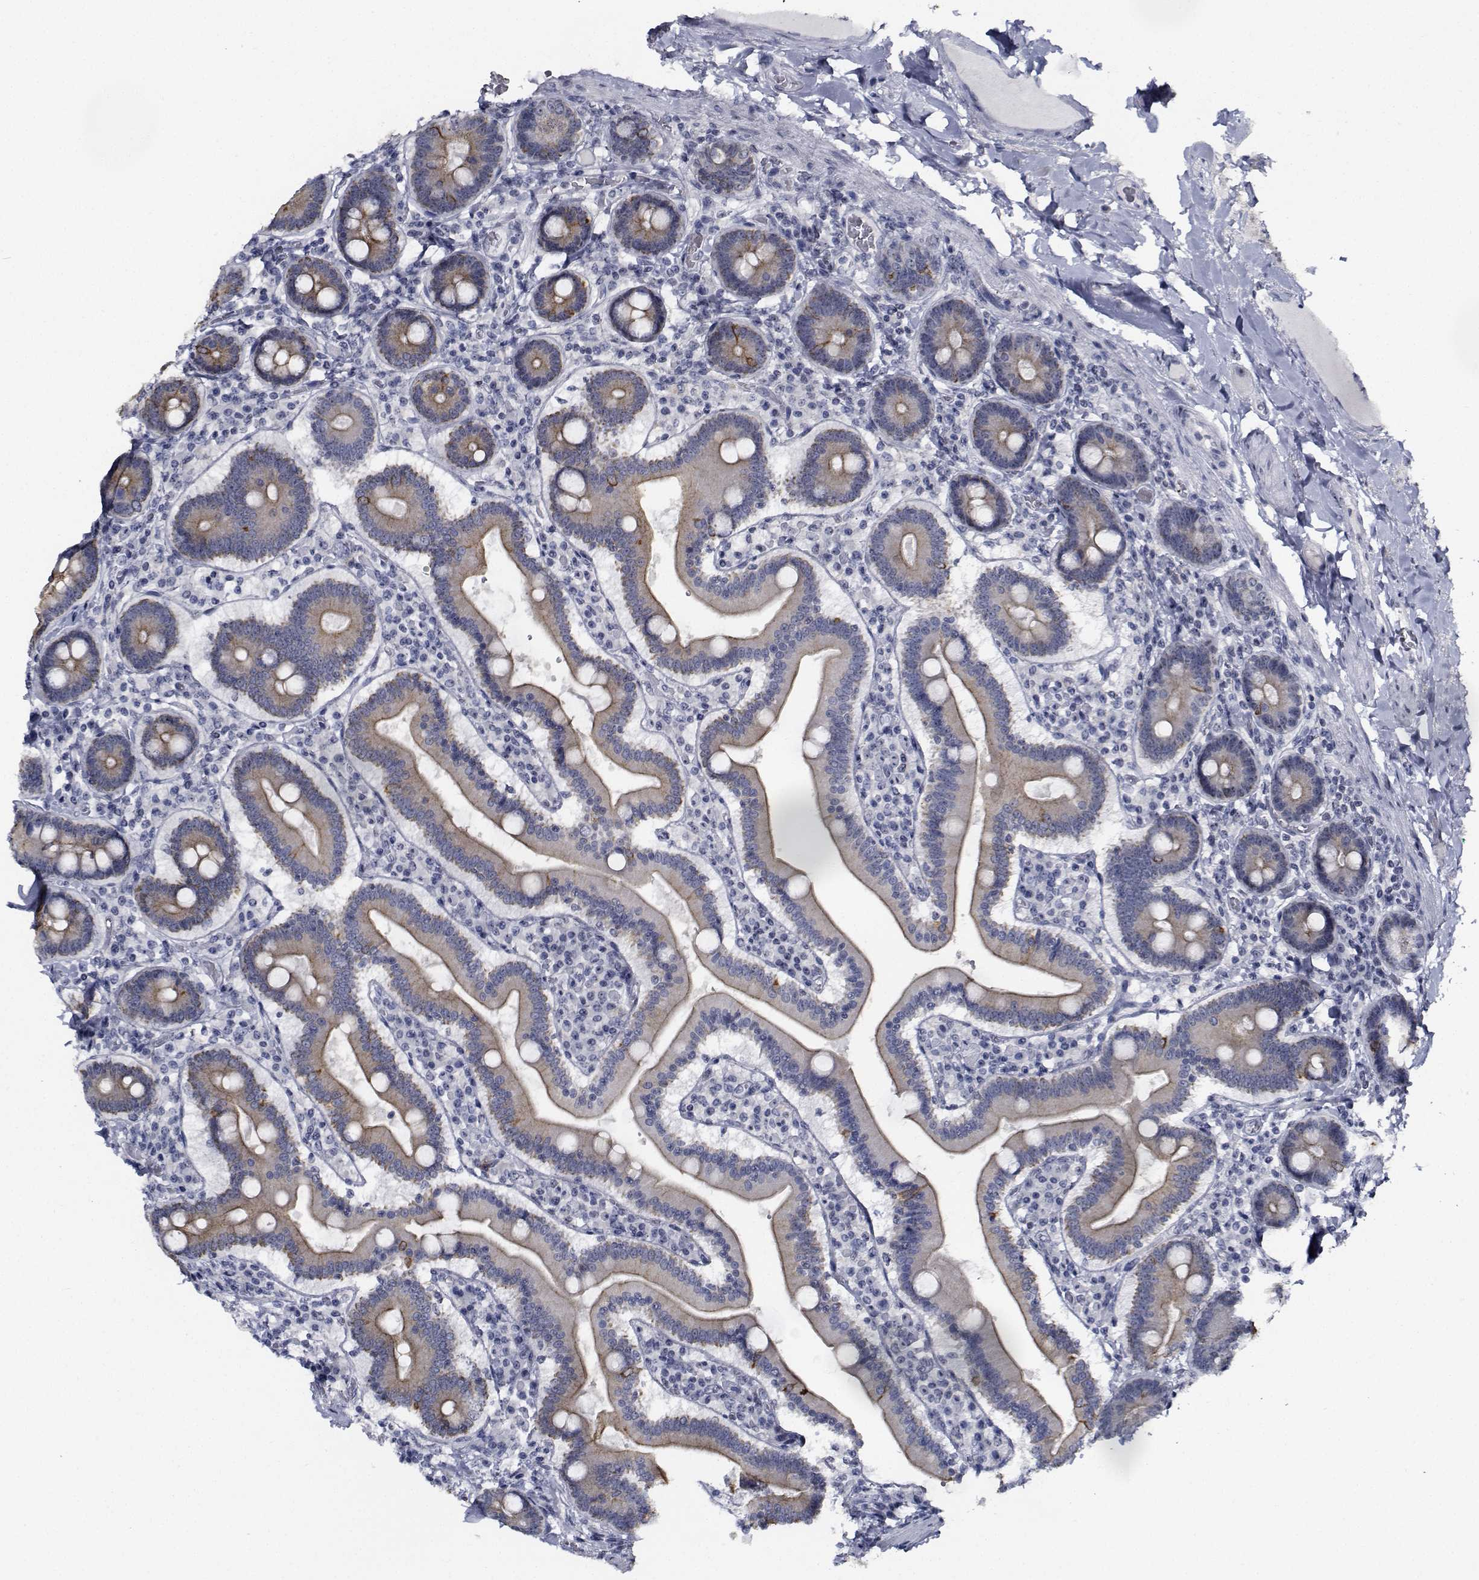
{"staining": {"intensity": "moderate", "quantity": "<25%", "location": "cytoplasmic/membranous"}, "tissue": "duodenum", "cell_type": "Glandular cells", "image_type": "normal", "snomed": [{"axis": "morphology", "description": "Normal tissue, NOS"}, {"axis": "topography", "description": "Duodenum"}], "caption": "Duodenum stained with immunohistochemistry shows moderate cytoplasmic/membranous expression in approximately <25% of glandular cells.", "gene": "NVL", "patient": {"sex": "female", "age": 62}}